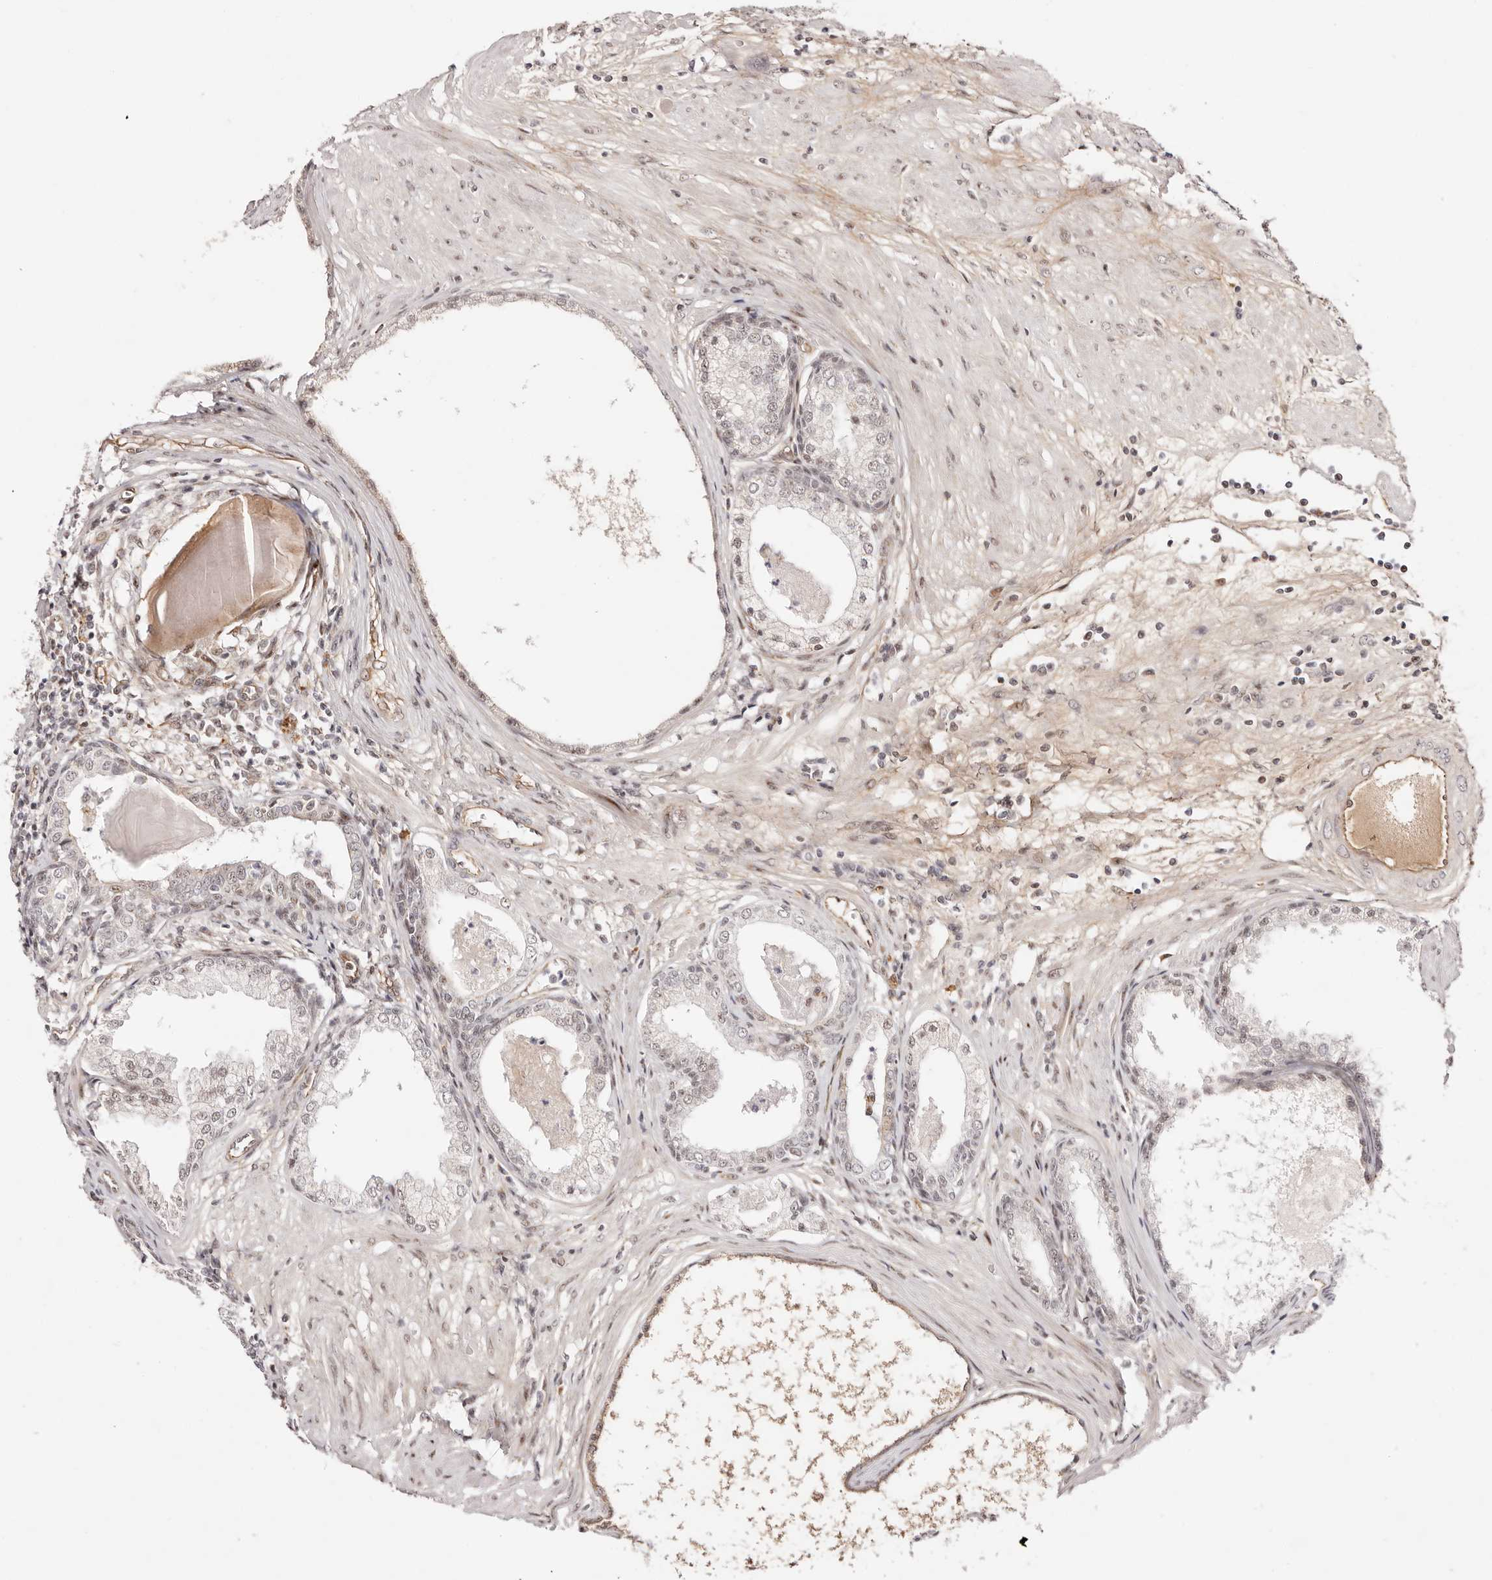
{"staining": {"intensity": "negative", "quantity": "none", "location": "none"}, "tissue": "prostate cancer", "cell_type": "Tumor cells", "image_type": "cancer", "snomed": [{"axis": "morphology", "description": "Adenocarcinoma, High grade"}, {"axis": "topography", "description": "Prostate"}], "caption": "Prostate high-grade adenocarcinoma stained for a protein using immunohistochemistry demonstrates no expression tumor cells.", "gene": "WRN", "patient": {"sex": "male", "age": 62}}